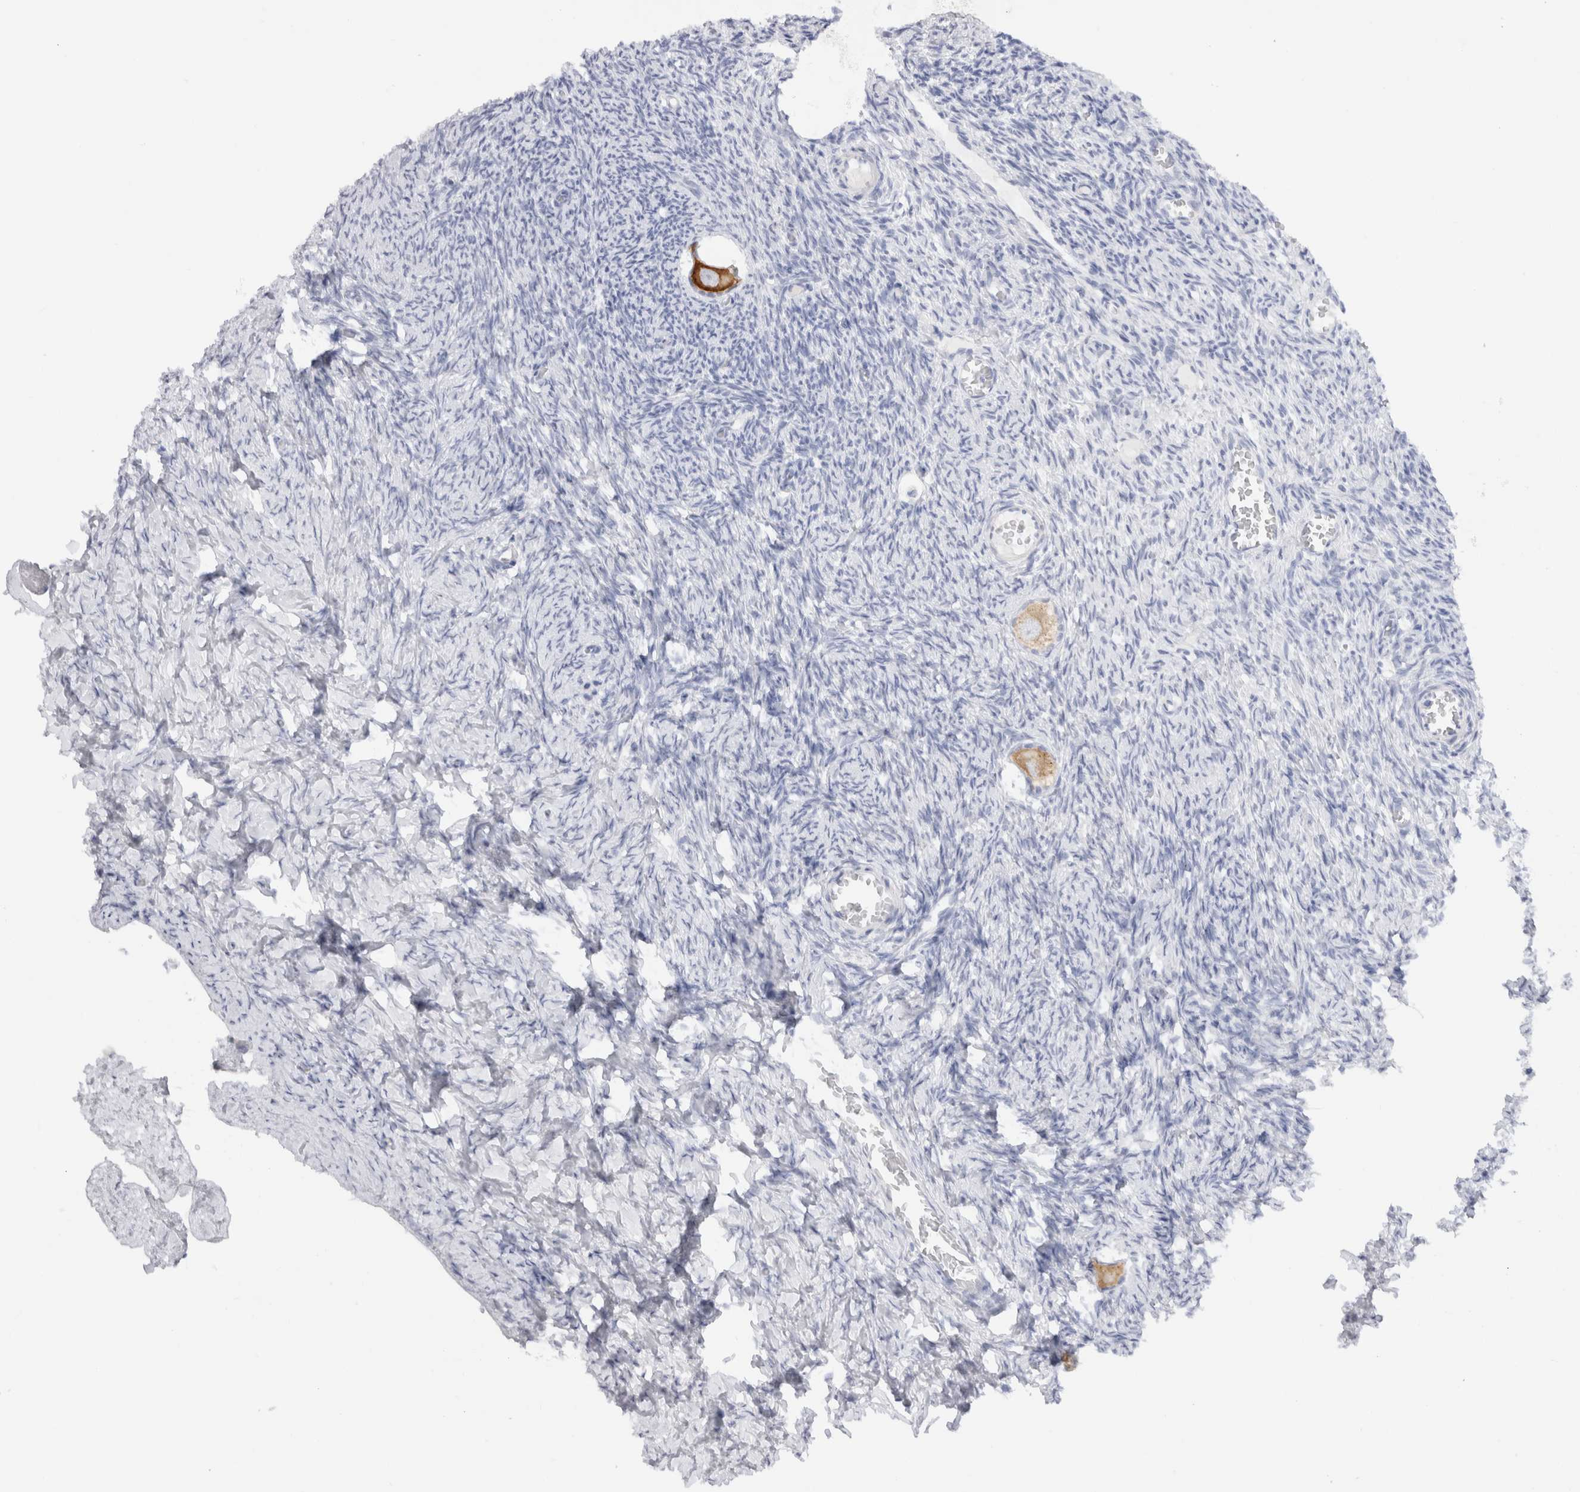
{"staining": {"intensity": "strong", "quantity": ">75%", "location": "cytoplasmic/membranous"}, "tissue": "ovary", "cell_type": "Follicle cells", "image_type": "normal", "snomed": [{"axis": "morphology", "description": "Normal tissue, NOS"}, {"axis": "topography", "description": "Ovary"}], "caption": "Ovary stained with a brown dye displays strong cytoplasmic/membranous positive expression in about >75% of follicle cells.", "gene": "C9orf50", "patient": {"sex": "female", "age": 27}}